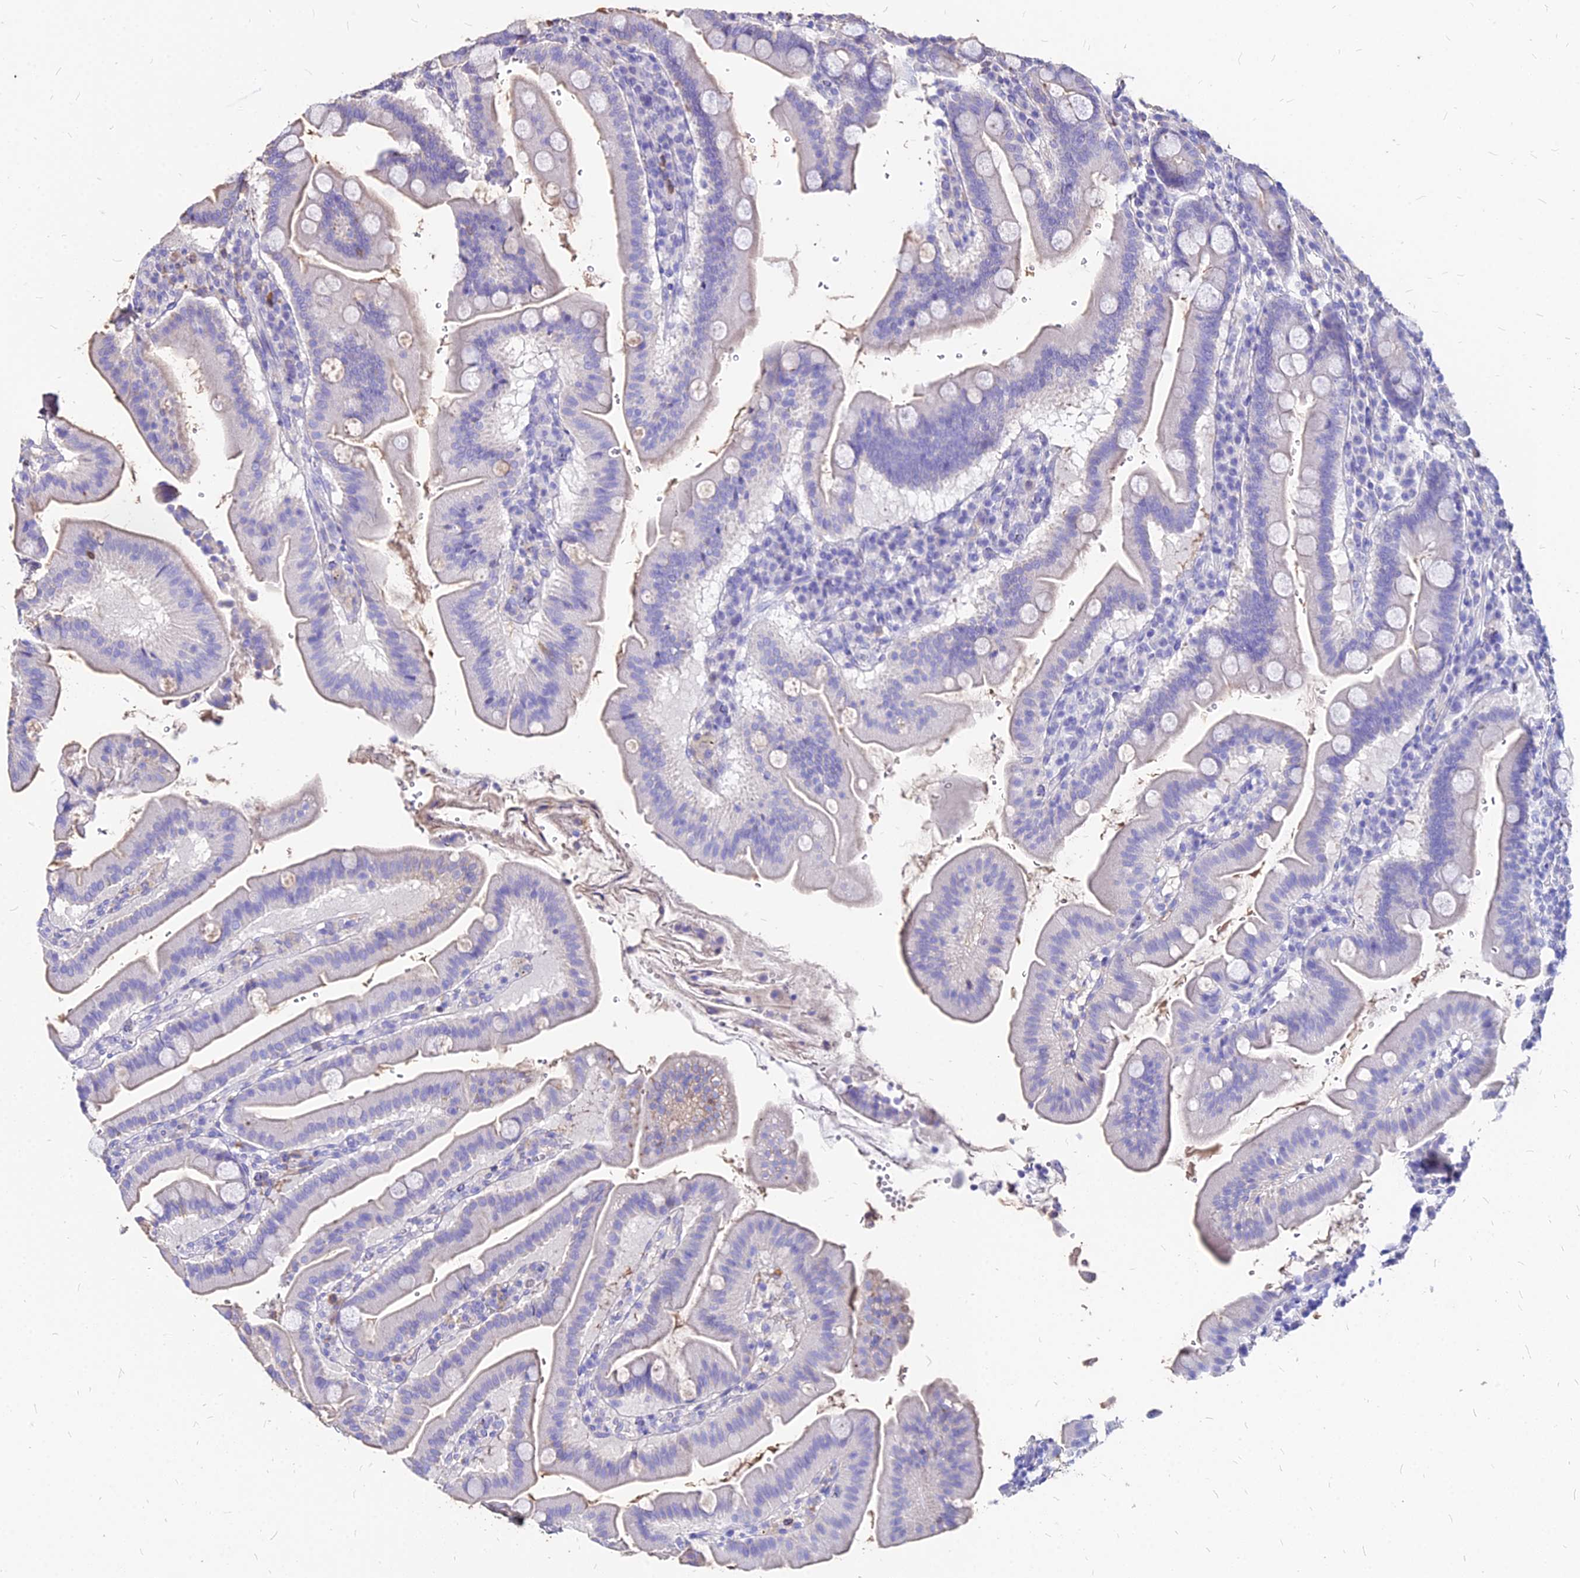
{"staining": {"intensity": "negative", "quantity": "none", "location": "none"}, "tissue": "duodenum", "cell_type": "Glandular cells", "image_type": "normal", "snomed": [{"axis": "morphology", "description": "Normal tissue, NOS"}, {"axis": "morphology", "description": "Adenocarcinoma, NOS"}, {"axis": "topography", "description": "Pancreas"}, {"axis": "topography", "description": "Duodenum"}], "caption": "Immunohistochemistry (IHC) micrograph of normal human duodenum stained for a protein (brown), which demonstrates no staining in glandular cells.", "gene": "NME5", "patient": {"sex": "male", "age": 50}}